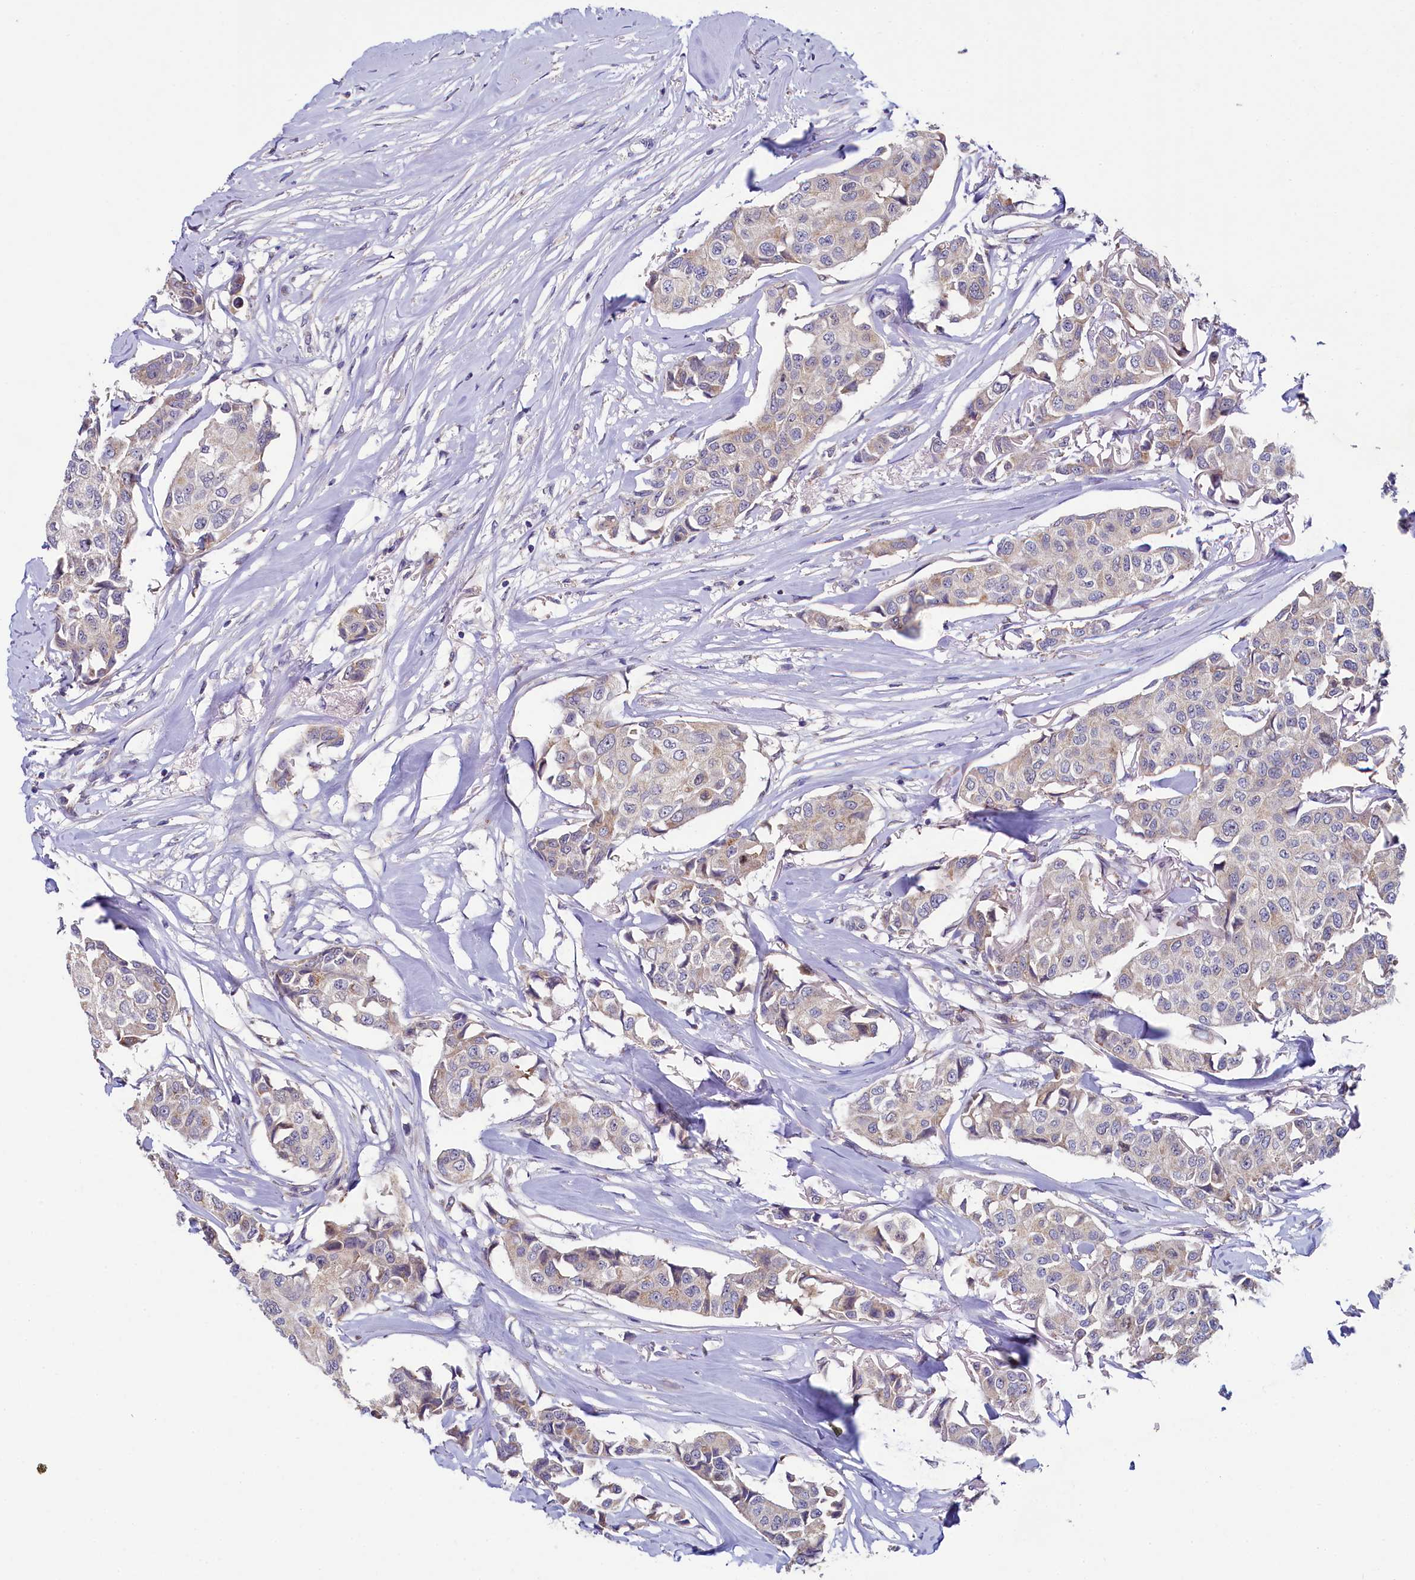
{"staining": {"intensity": "negative", "quantity": "none", "location": "none"}, "tissue": "breast cancer", "cell_type": "Tumor cells", "image_type": "cancer", "snomed": [{"axis": "morphology", "description": "Duct carcinoma"}, {"axis": "topography", "description": "Breast"}], "caption": "There is no significant expression in tumor cells of breast invasive ductal carcinoma.", "gene": "SPINK9", "patient": {"sex": "female", "age": 80}}